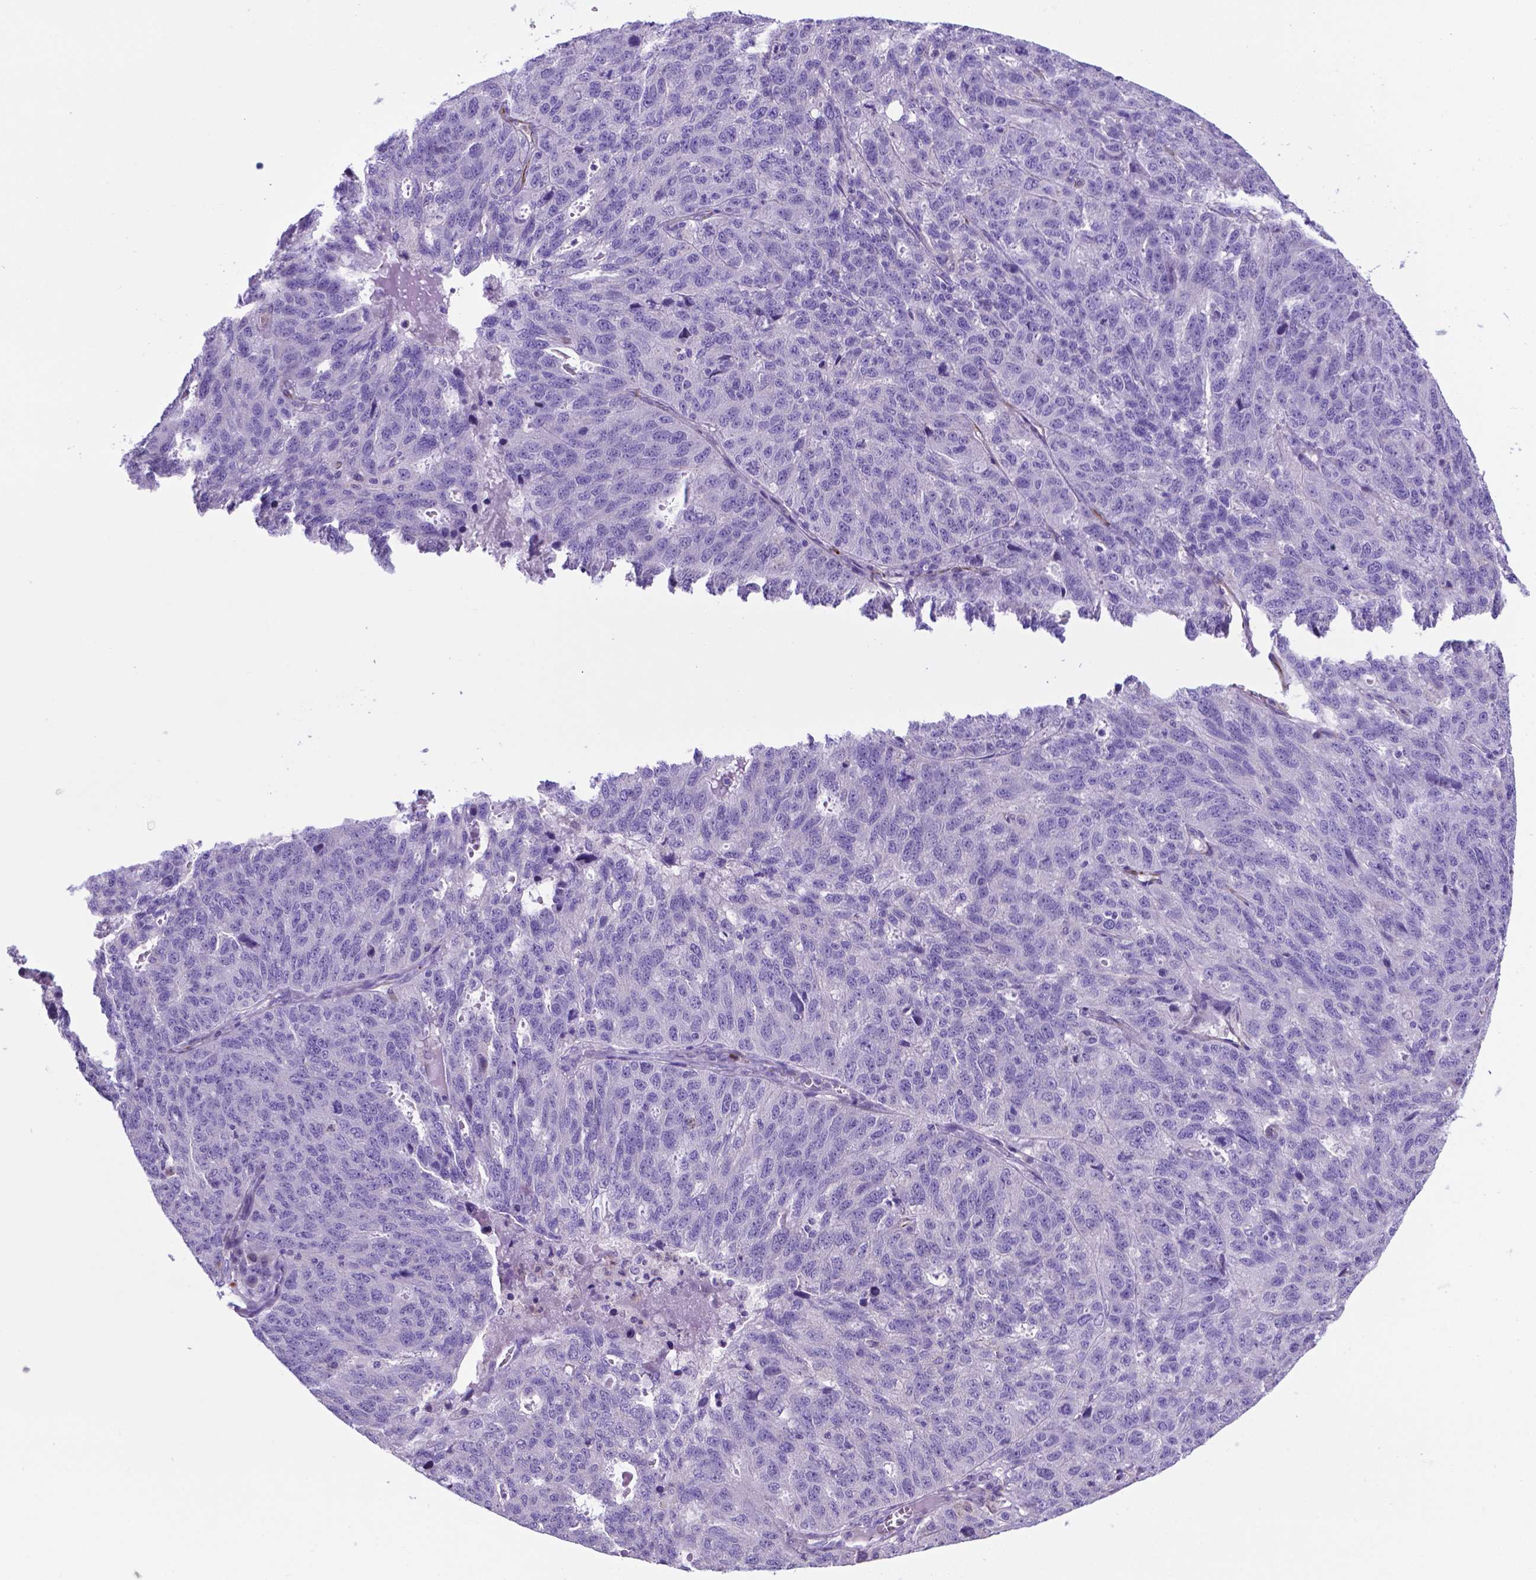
{"staining": {"intensity": "negative", "quantity": "none", "location": "none"}, "tissue": "ovarian cancer", "cell_type": "Tumor cells", "image_type": "cancer", "snomed": [{"axis": "morphology", "description": "Cystadenocarcinoma, serous, NOS"}, {"axis": "topography", "description": "Ovary"}], "caption": "Tumor cells are negative for protein expression in human ovarian cancer.", "gene": "LZTR1", "patient": {"sex": "female", "age": 71}}